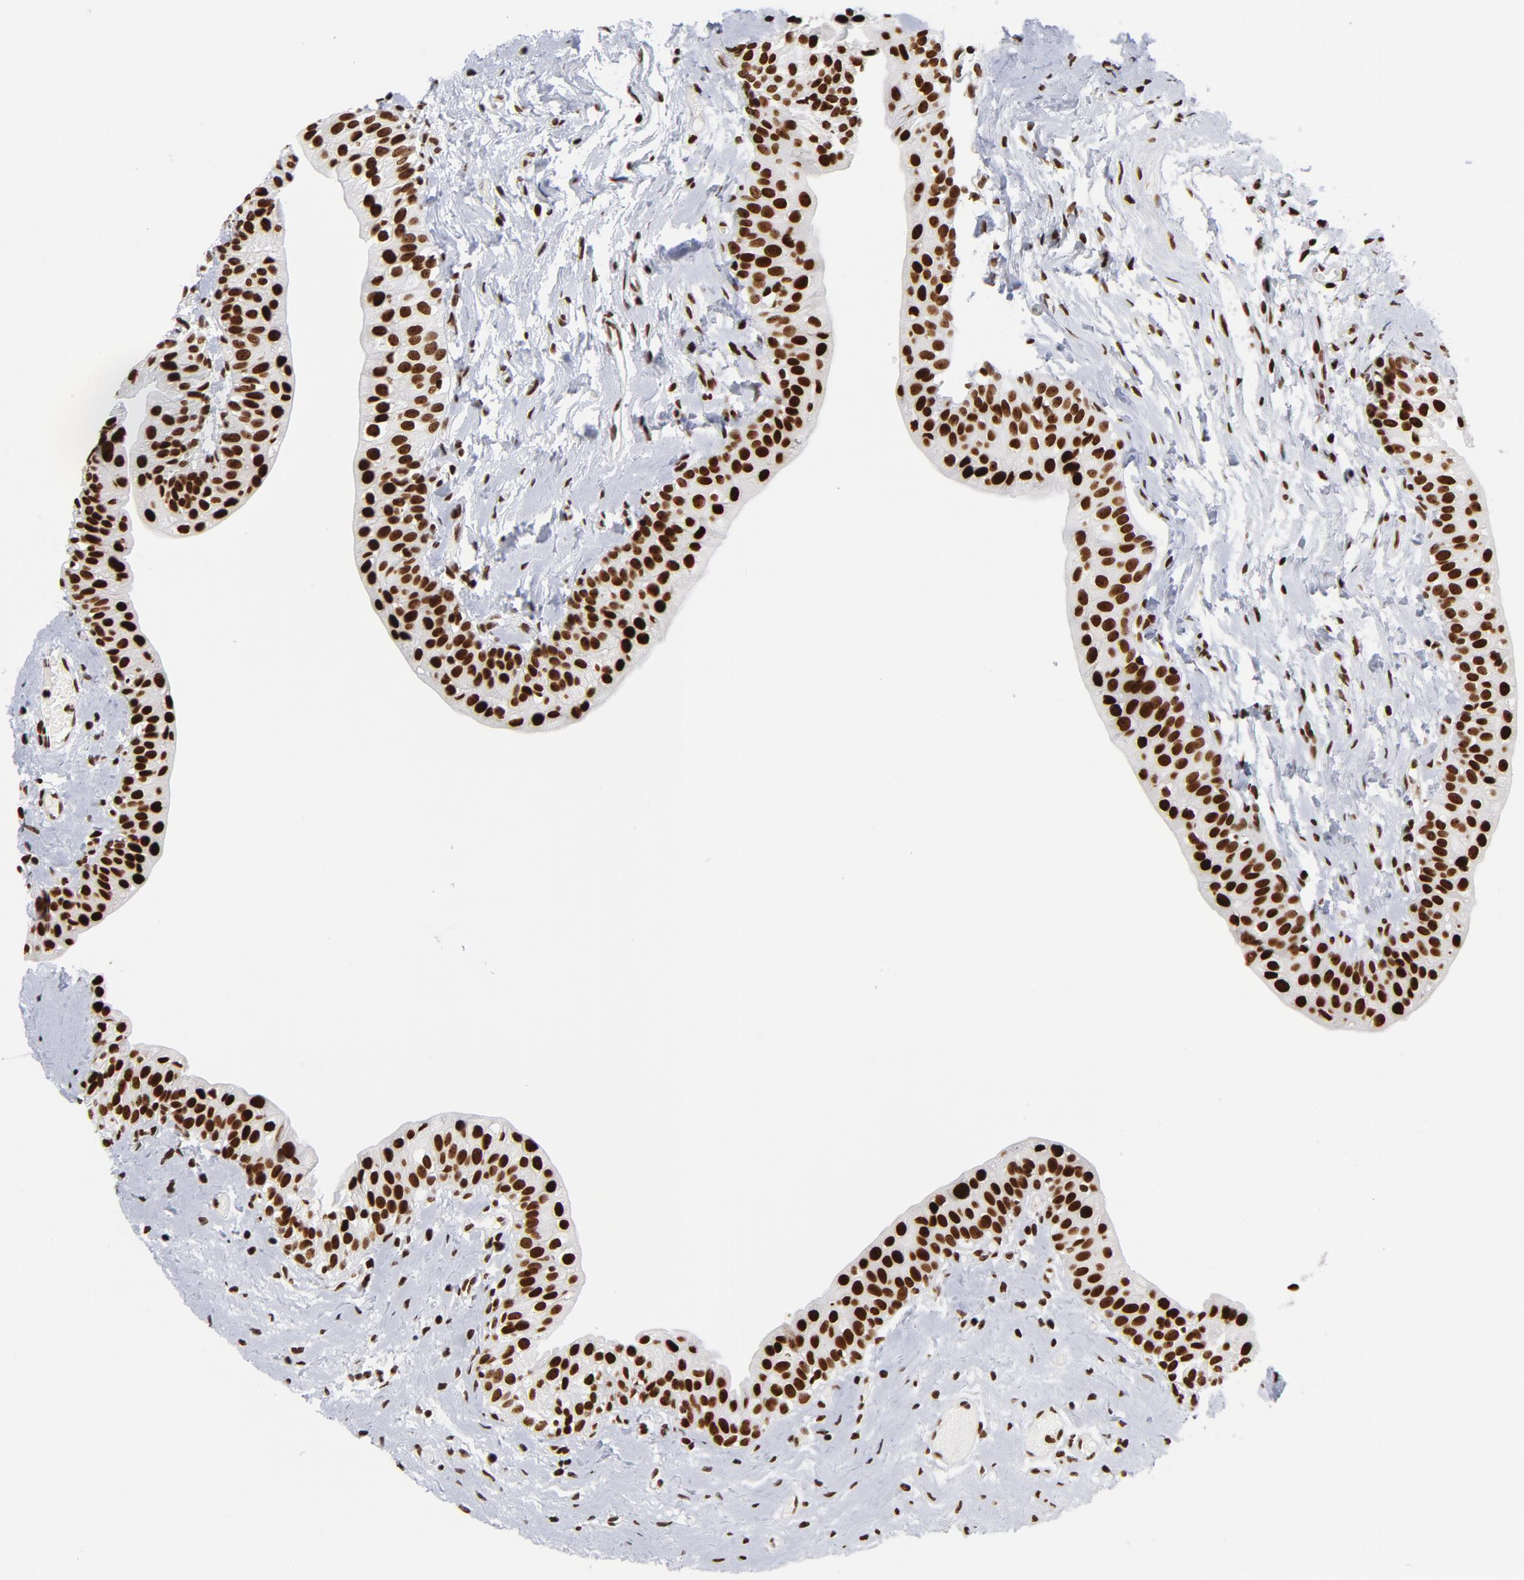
{"staining": {"intensity": "strong", "quantity": ">75%", "location": "nuclear"}, "tissue": "urinary bladder", "cell_type": "Urothelial cells", "image_type": "normal", "snomed": [{"axis": "morphology", "description": "Normal tissue, NOS"}, {"axis": "topography", "description": "Urinary bladder"}], "caption": "Urinary bladder stained with a protein marker displays strong staining in urothelial cells.", "gene": "TOP2B", "patient": {"sex": "male", "age": 59}}